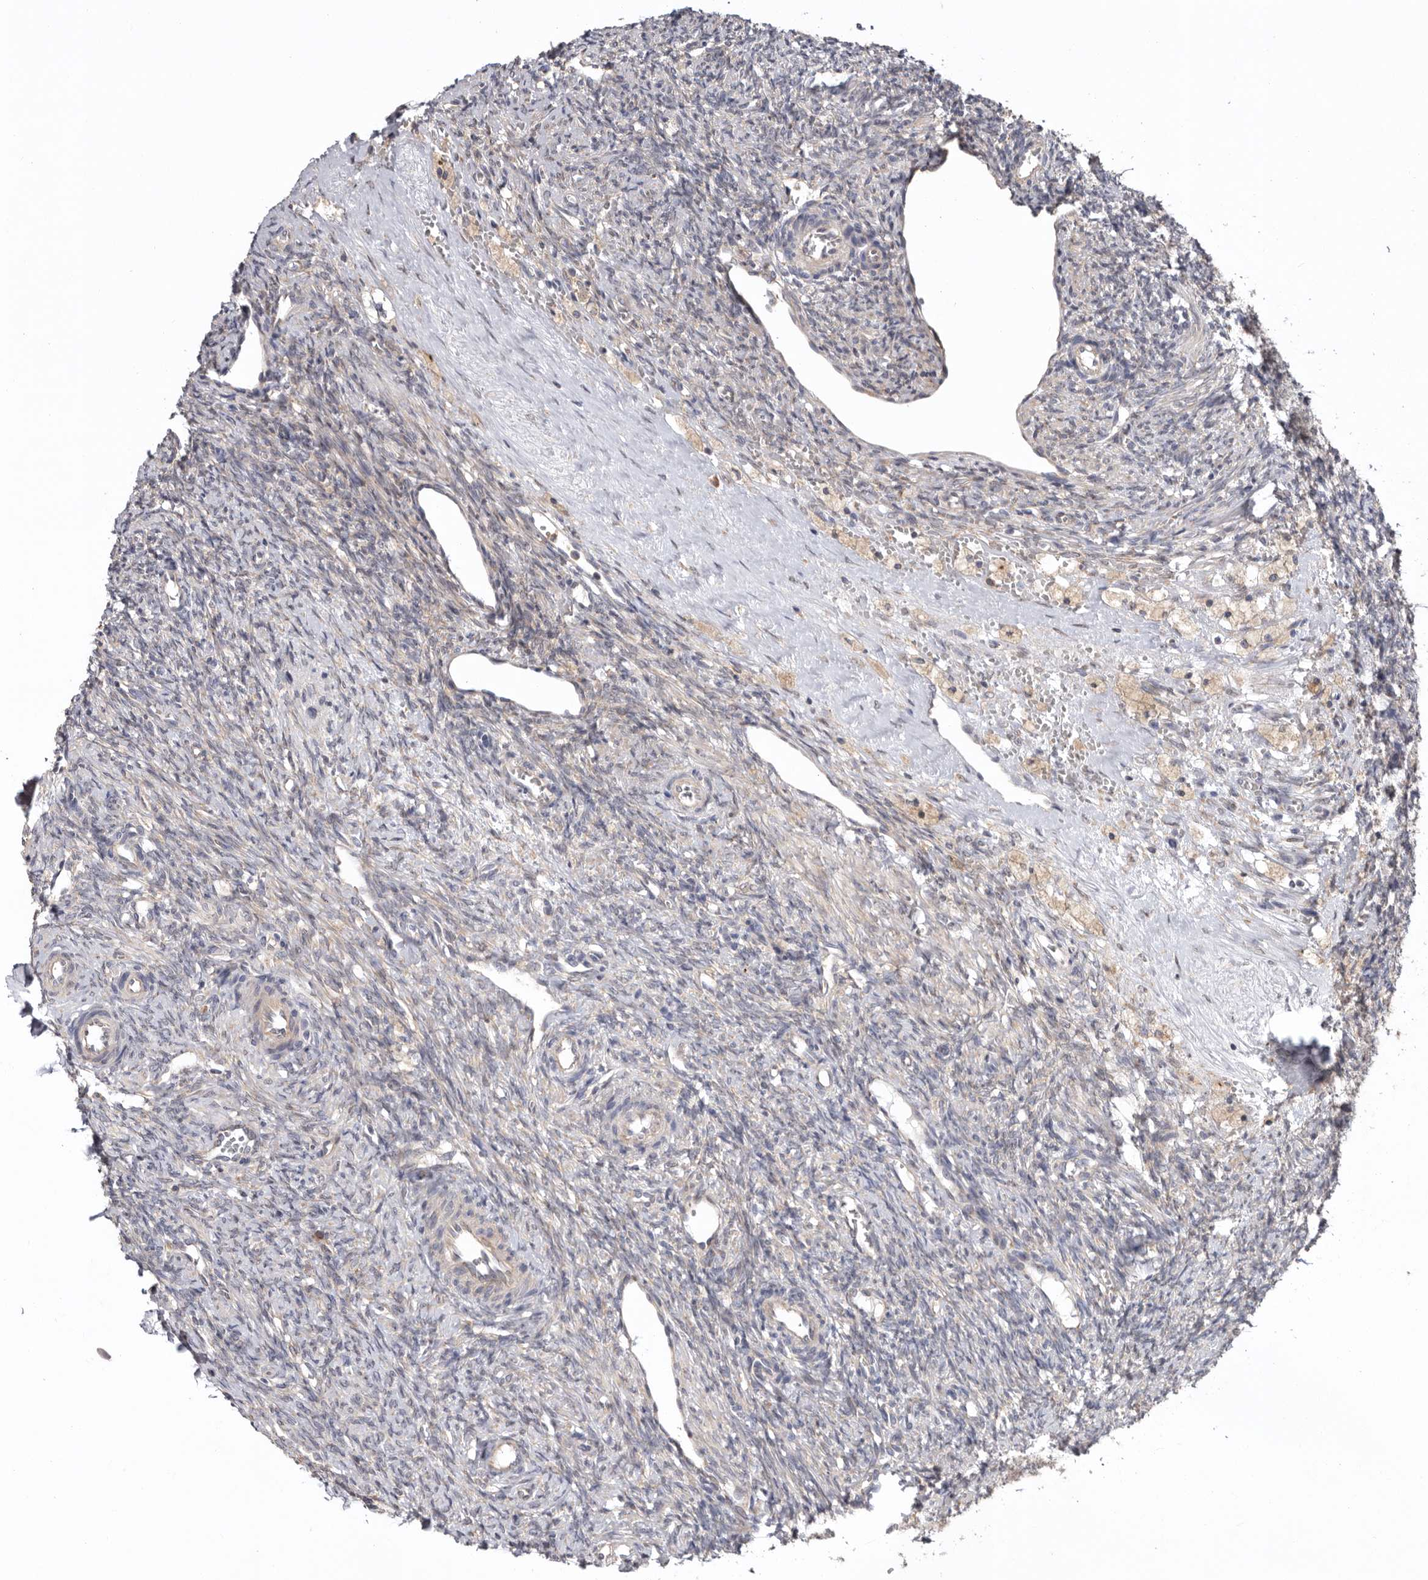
{"staining": {"intensity": "moderate", "quantity": ">75%", "location": "cytoplasmic/membranous"}, "tissue": "ovary", "cell_type": "Follicle cells", "image_type": "normal", "snomed": [{"axis": "morphology", "description": "Normal tissue, NOS"}, {"axis": "topography", "description": "Ovary"}], "caption": "Protein staining of unremarkable ovary shows moderate cytoplasmic/membranous staining in about >75% of follicle cells.", "gene": "TMUB1", "patient": {"sex": "female", "age": 41}}